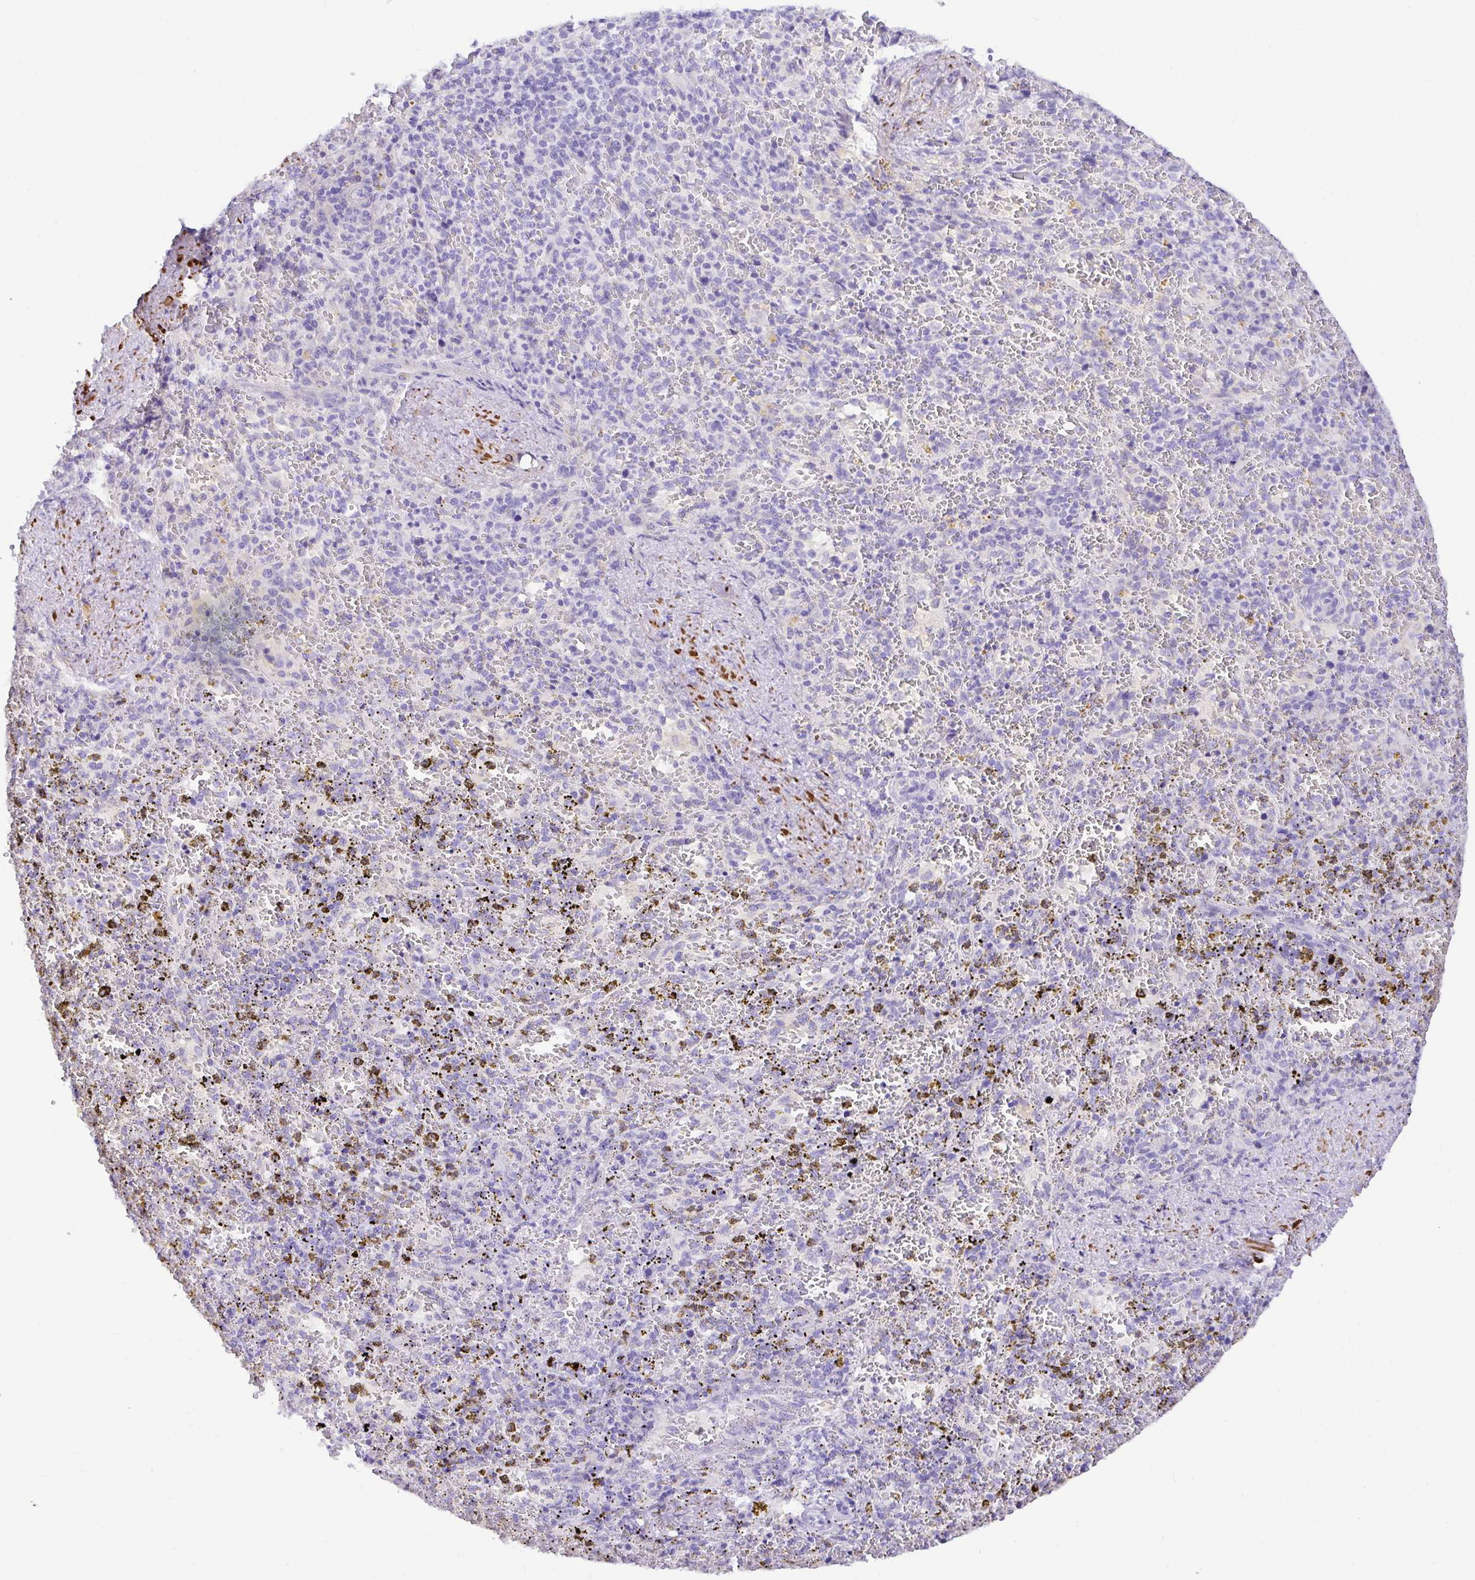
{"staining": {"intensity": "negative", "quantity": "none", "location": "none"}, "tissue": "spleen", "cell_type": "Cells in red pulp", "image_type": "normal", "snomed": [{"axis": "morphology", "description": "Normal tissue, NOS"}, {"axis": "topography", "description": "Spleen"}], "caption": "Protein analysis of unremarkable spleen displays no significant positivity in cells in red pulp.", "gene": "BACE2", "patient": {"sex": "female", "age": 50}}